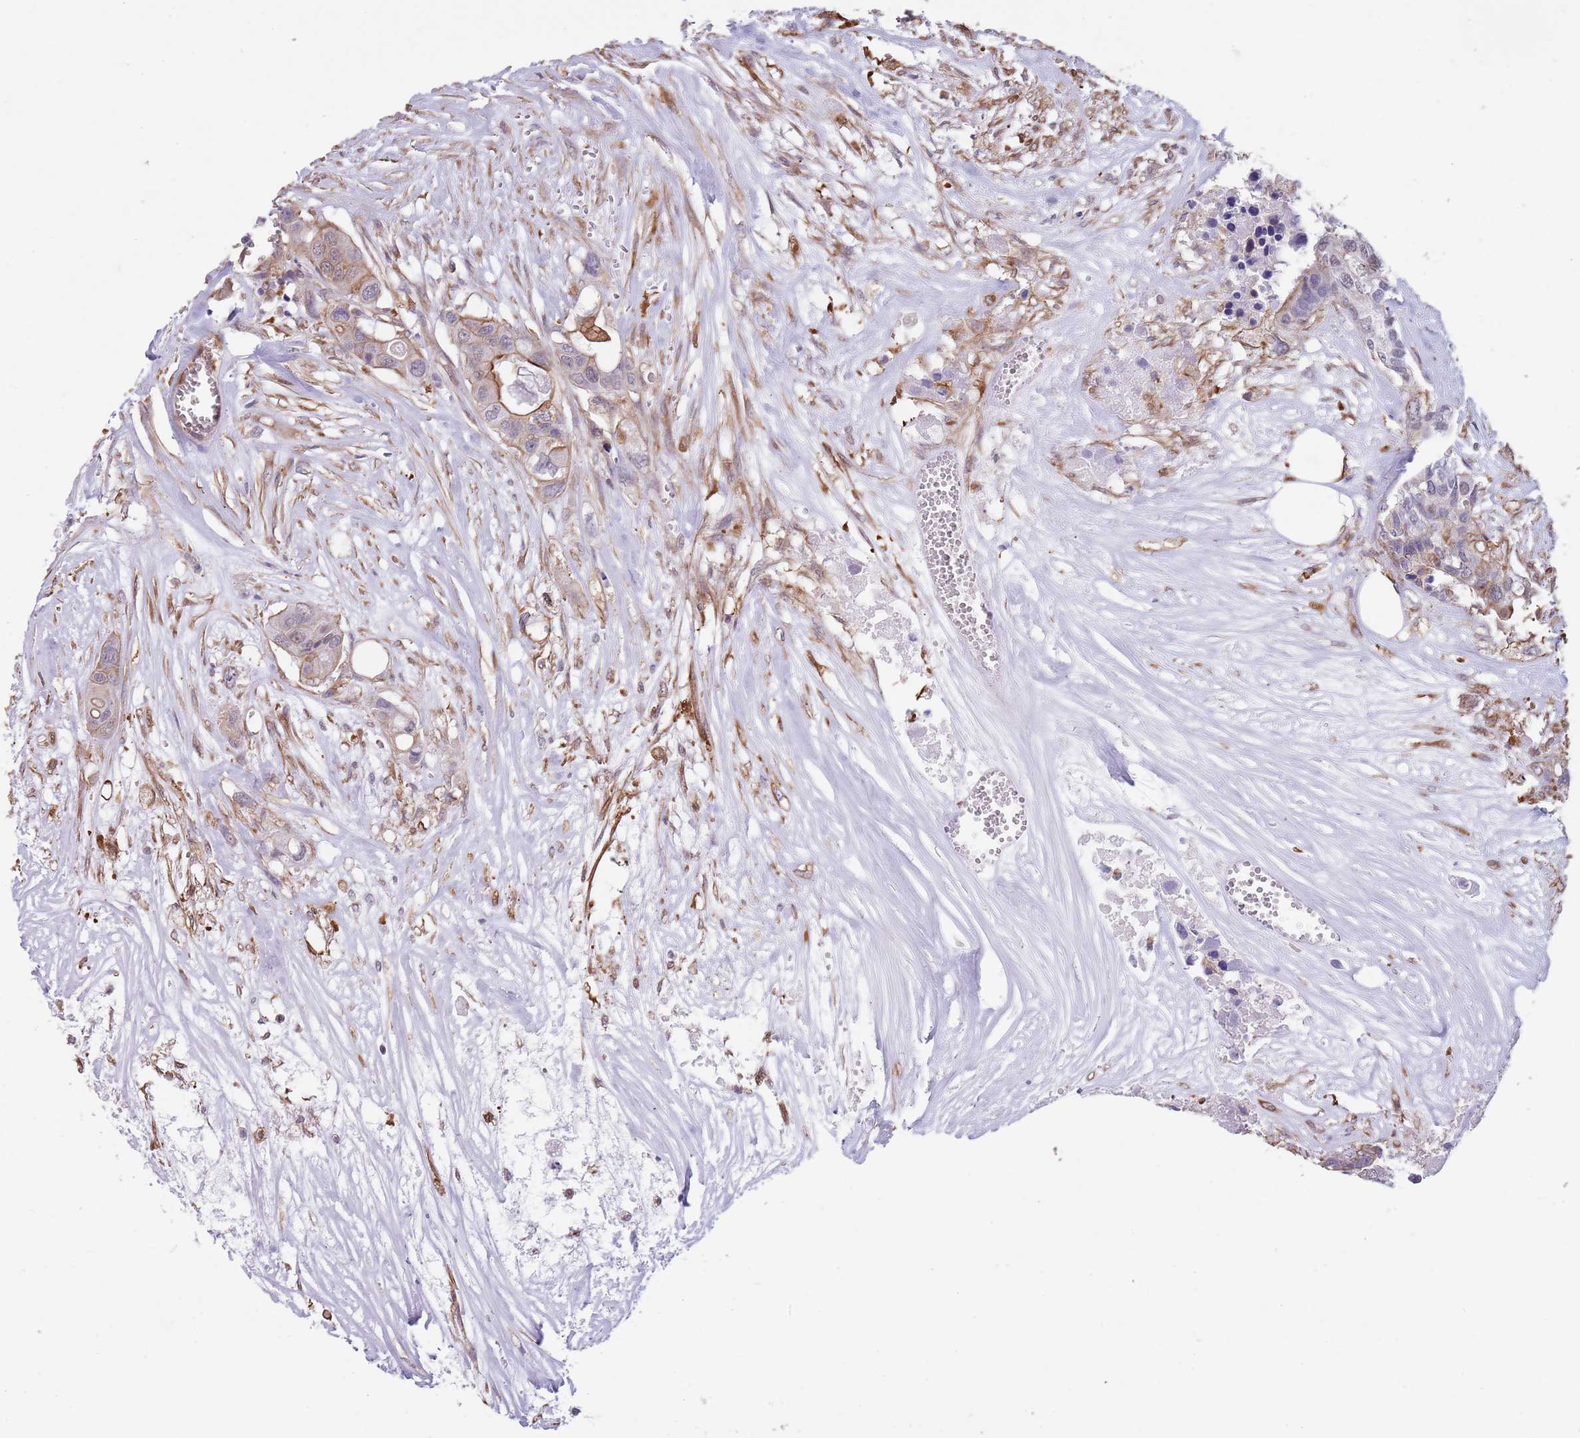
{"staining": {"intensity": "moderate", "quantity": "<25%", "location": "cytoplasmic/membranous"}, "tissue": "colorectal cancer", "cell_type": "Tumor cells", "image_type": "cancer", "snomed": [{"axis": "morphology", "description": "Adenocarcinoma, NOS"}, {"axis": "topography", "description": "Colon"}], "caption": "This is an image of immunohistochemistry (IHC) staining of colorectal adenocarcinoma, which shows moderate staining in the cytoplasmic/membranous of tumor cells.", "gene": "CREBZF", "patient": {"sex": "male", "age": 77}}